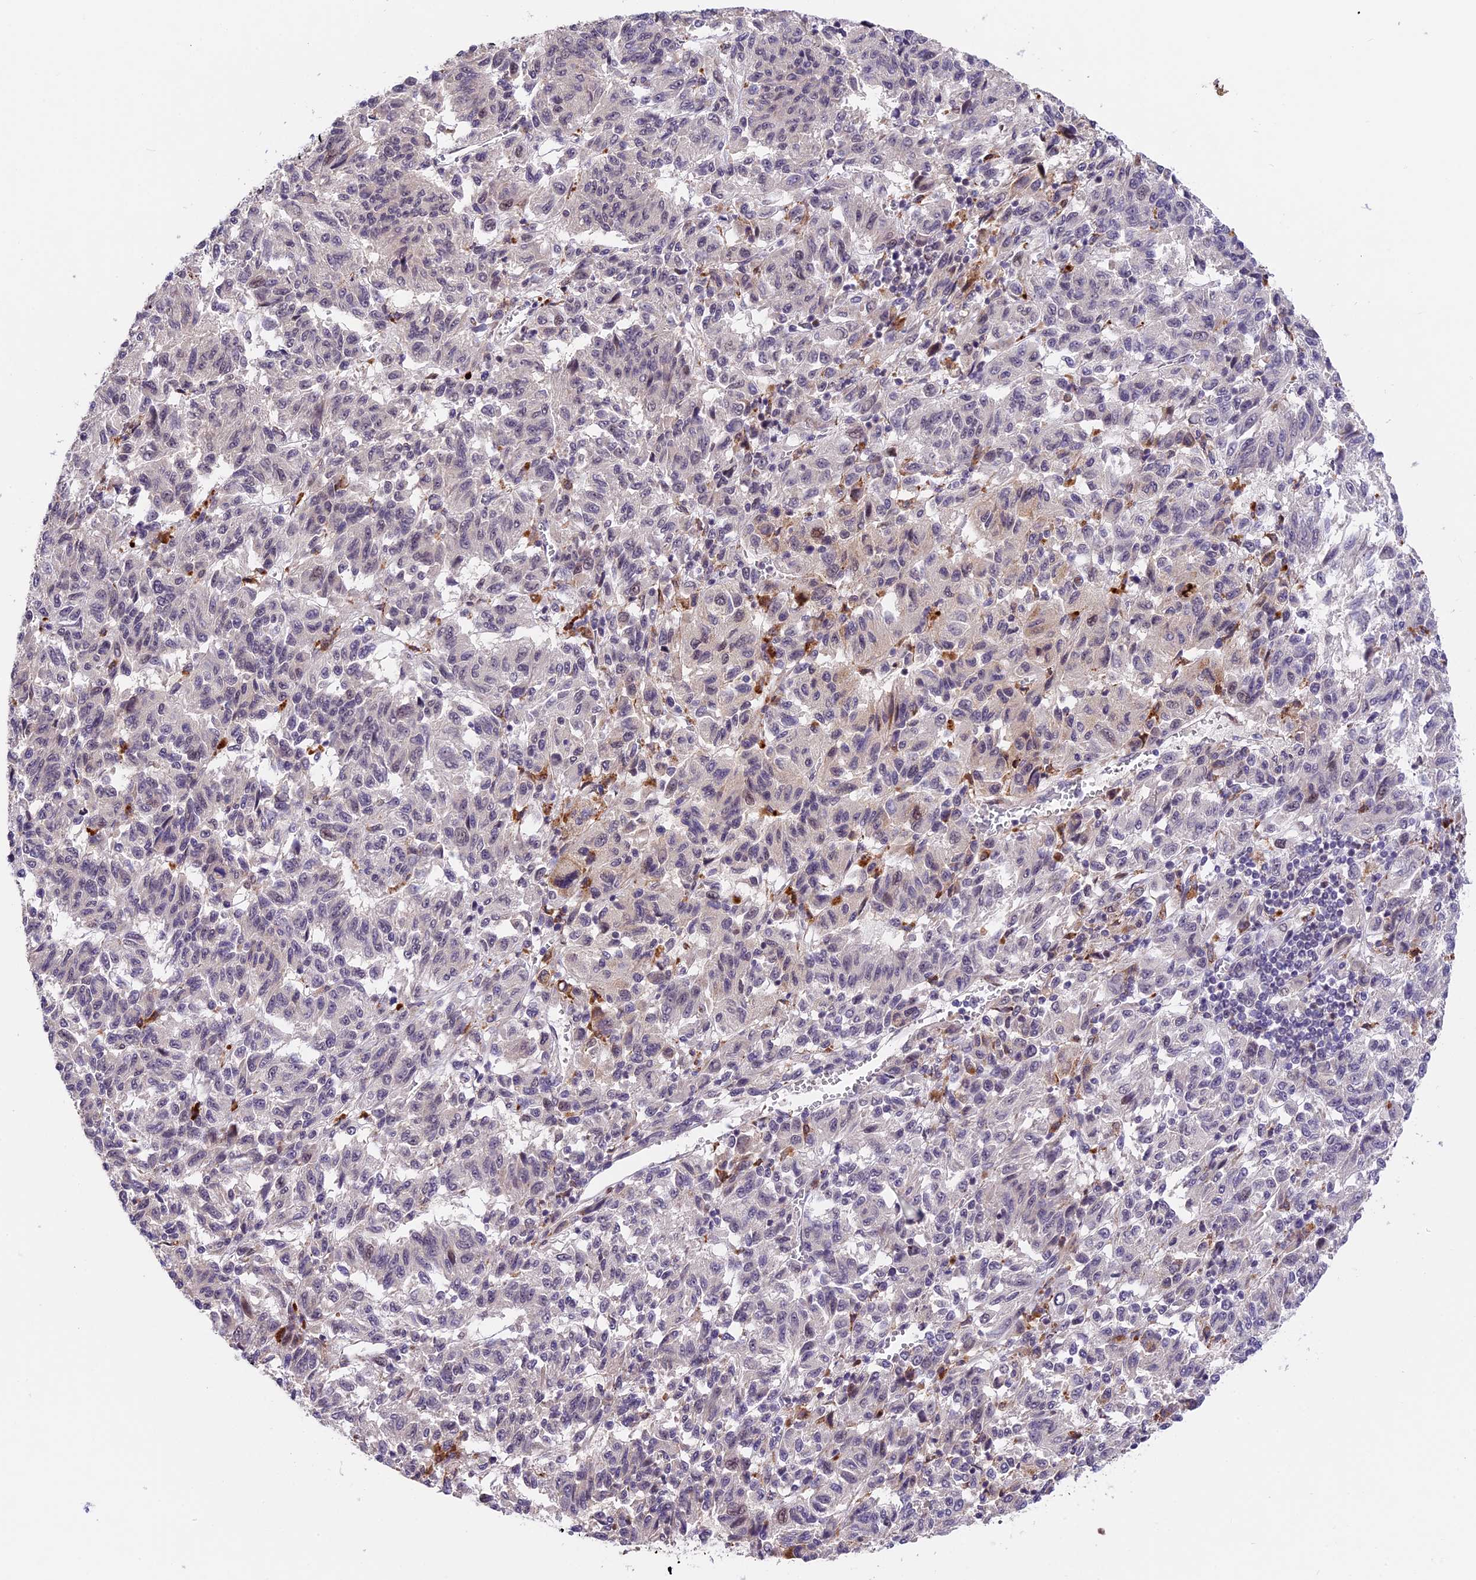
{"staining": {"intensity": "negative", "quantity": "none", "location": "none"}, "tissue": "melanoma", "cell_type": "Tumor cells", "image_type": "cancer", "snomed": [{"axis": "morphology", "description": "Malignant melanoma, Metastatic site"}, {"axis": "topography", "description": "Lung"}], "caption": "Immunohistochemistry (IHC) histopathology image of human malignant melanoma (metastatic site) stained for a protein (brown), which exhibits no positivity in tumor cells.", "gene": "FBXO45", "patient": {"sex": "male", "age": 64}}